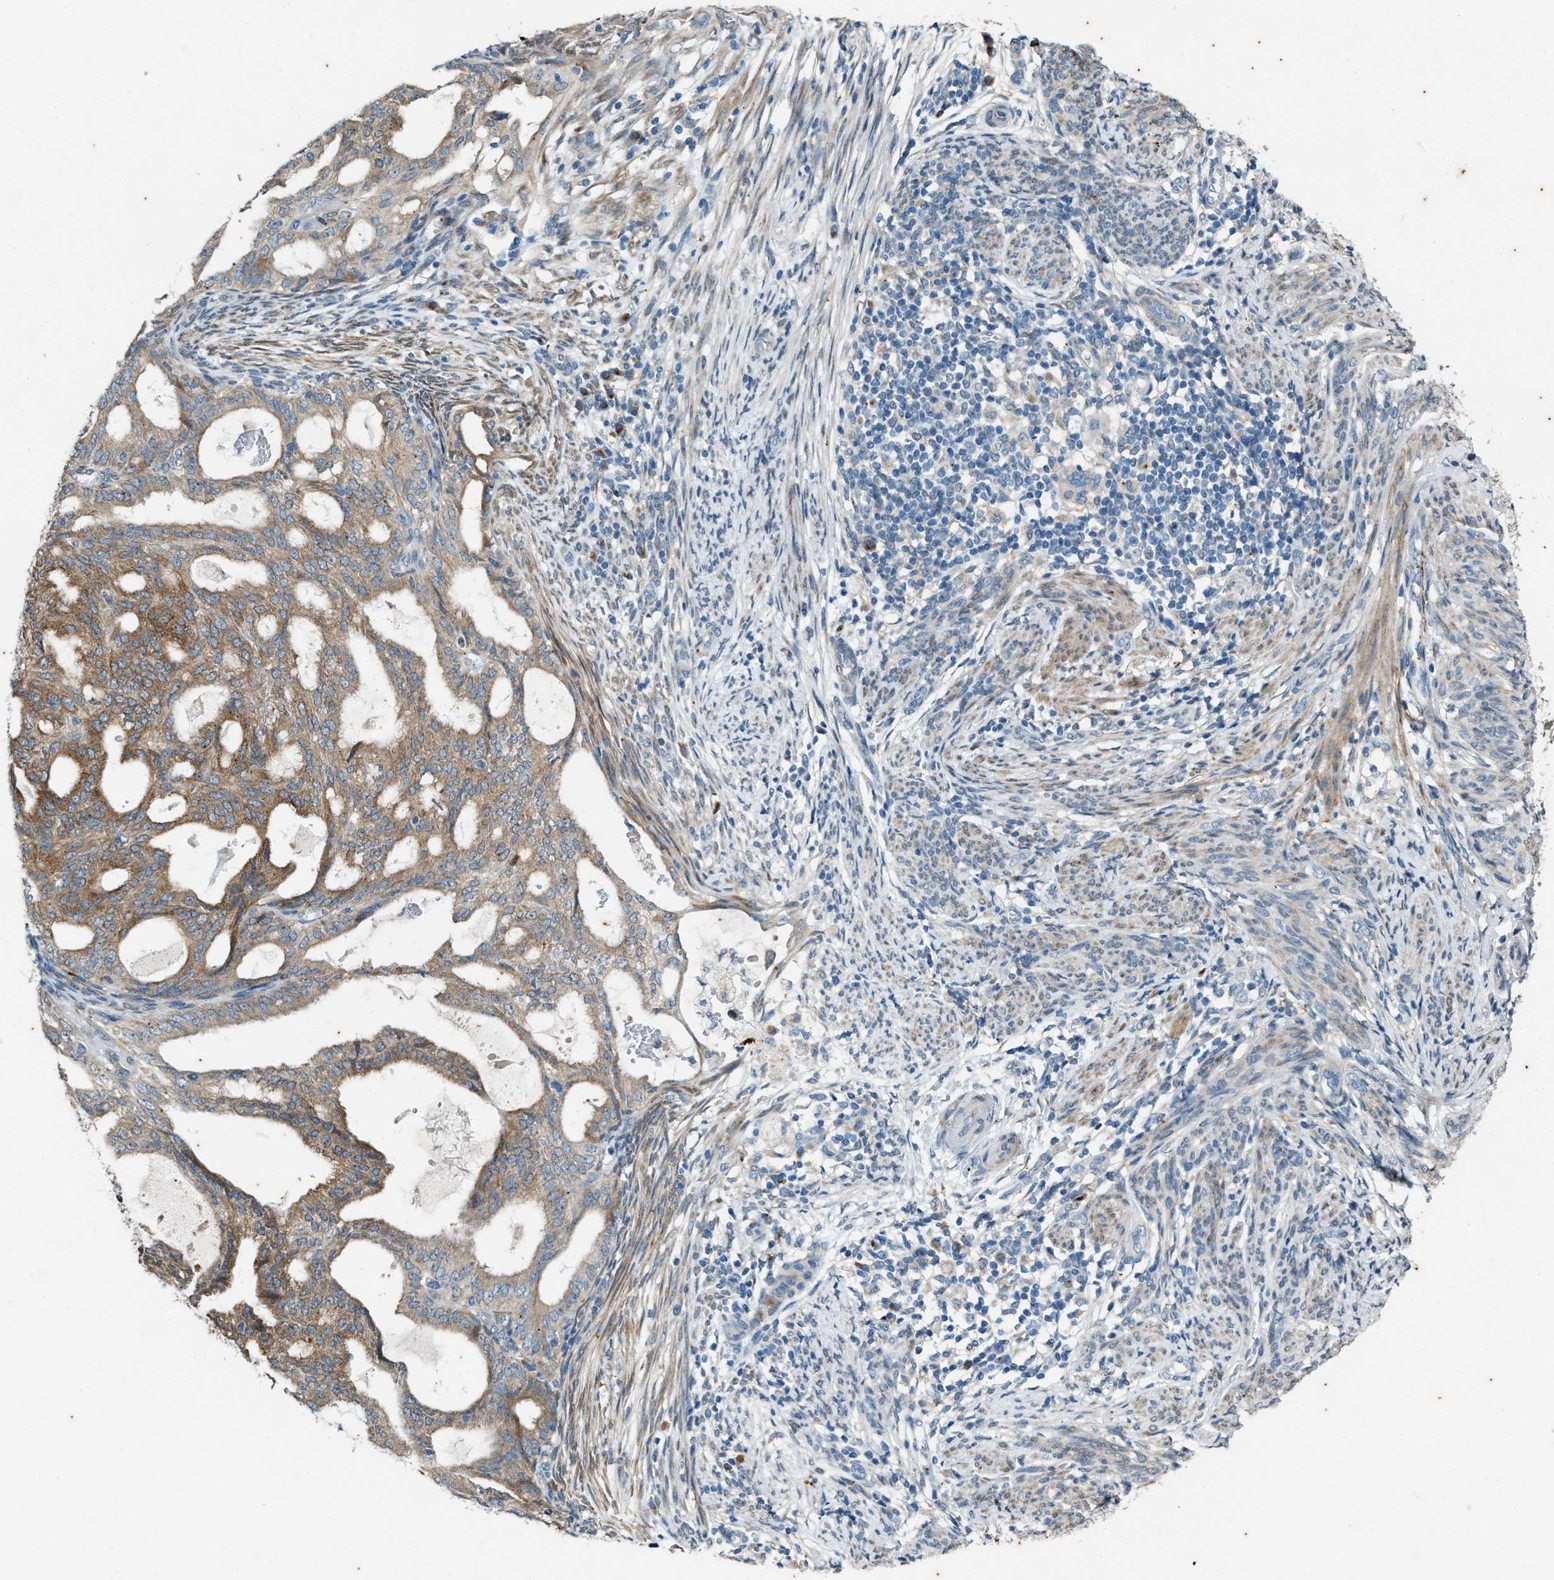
{"staining": {"intensity": "moderate", "quantity": ">75%", "location": "cytoplasmic/membranous"}, "tissue": "endometrial cancer", "cell_type": "Tumor cells", "image_type": "cancer", "snomed": [{"axis": "morphology", "description": "Adenocarcinoma, NOS"}, {"axis": "topography", "description": "Endometrium"}], "caption": "Immunohistochemical staining of adenocarcinoma (endometrial) demonstrates medium levels of moderate cytoplasmic/membranous protein positivity in about >75% of tumor cells.", "gene": "CHPF2", "patient": {"sex": "female", "age": 58}}